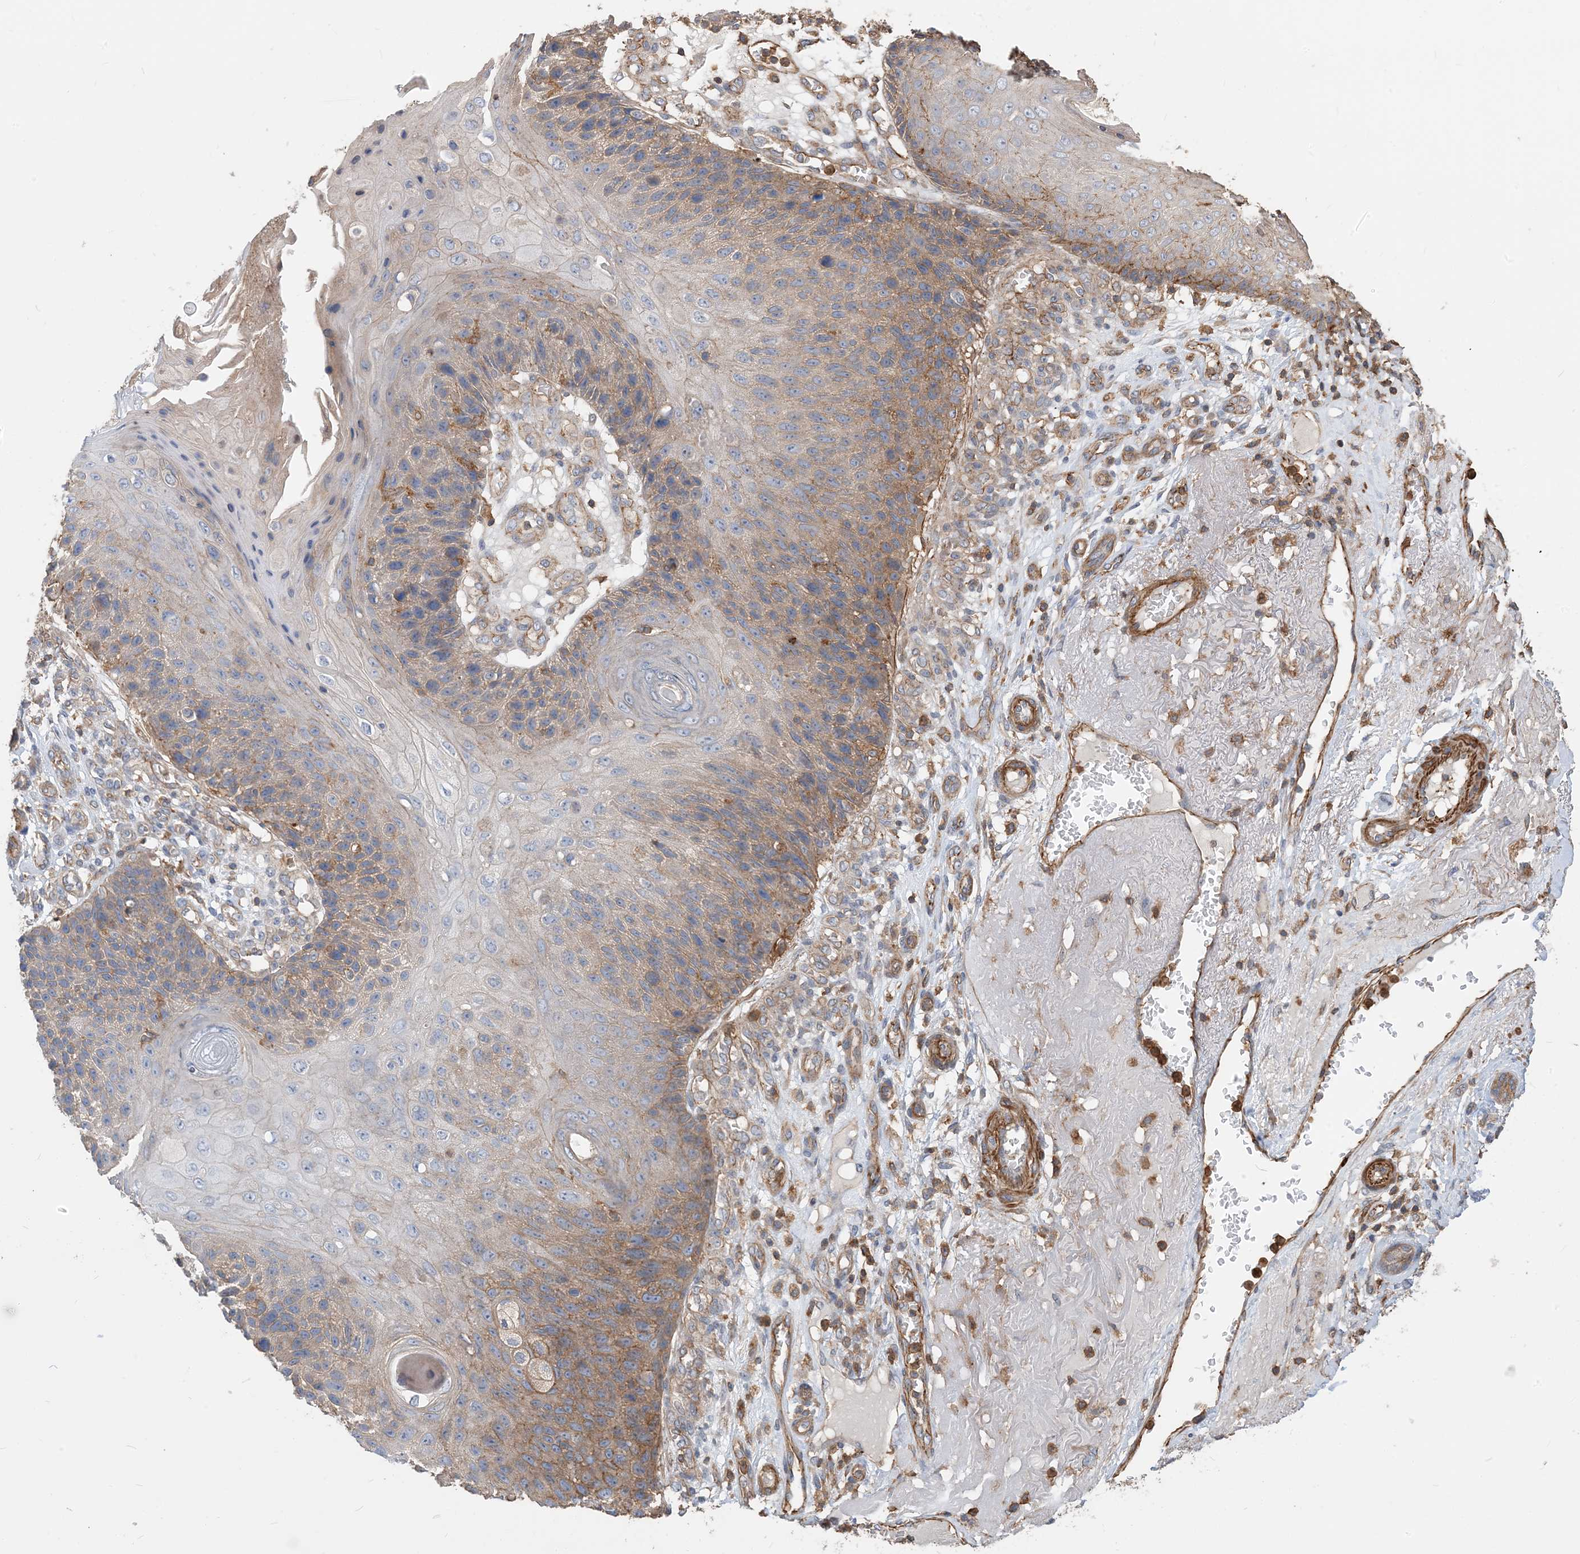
{"staining": {"intensity": "moderate", "quantity": "<25%", "location": "cytoplasmic/membranous"}, "tissue": "skin cancer", "cell_type": "Tumor cells", "image_type": "cancer", "snomed": [{"axis": "morphology", "description": "Squamous cell carcinoma, NOS"}, {"axis": "topography", "description": "Skin"}], "caption": "Protein positivity by IHC exhibits moderate cytoplasmic/membranous positivity in about <25% of tumor cells in skin cancer (squamous cell carcinoma).", "gene": "PARVG", "patient": {"sex": "female", "age": 88}}